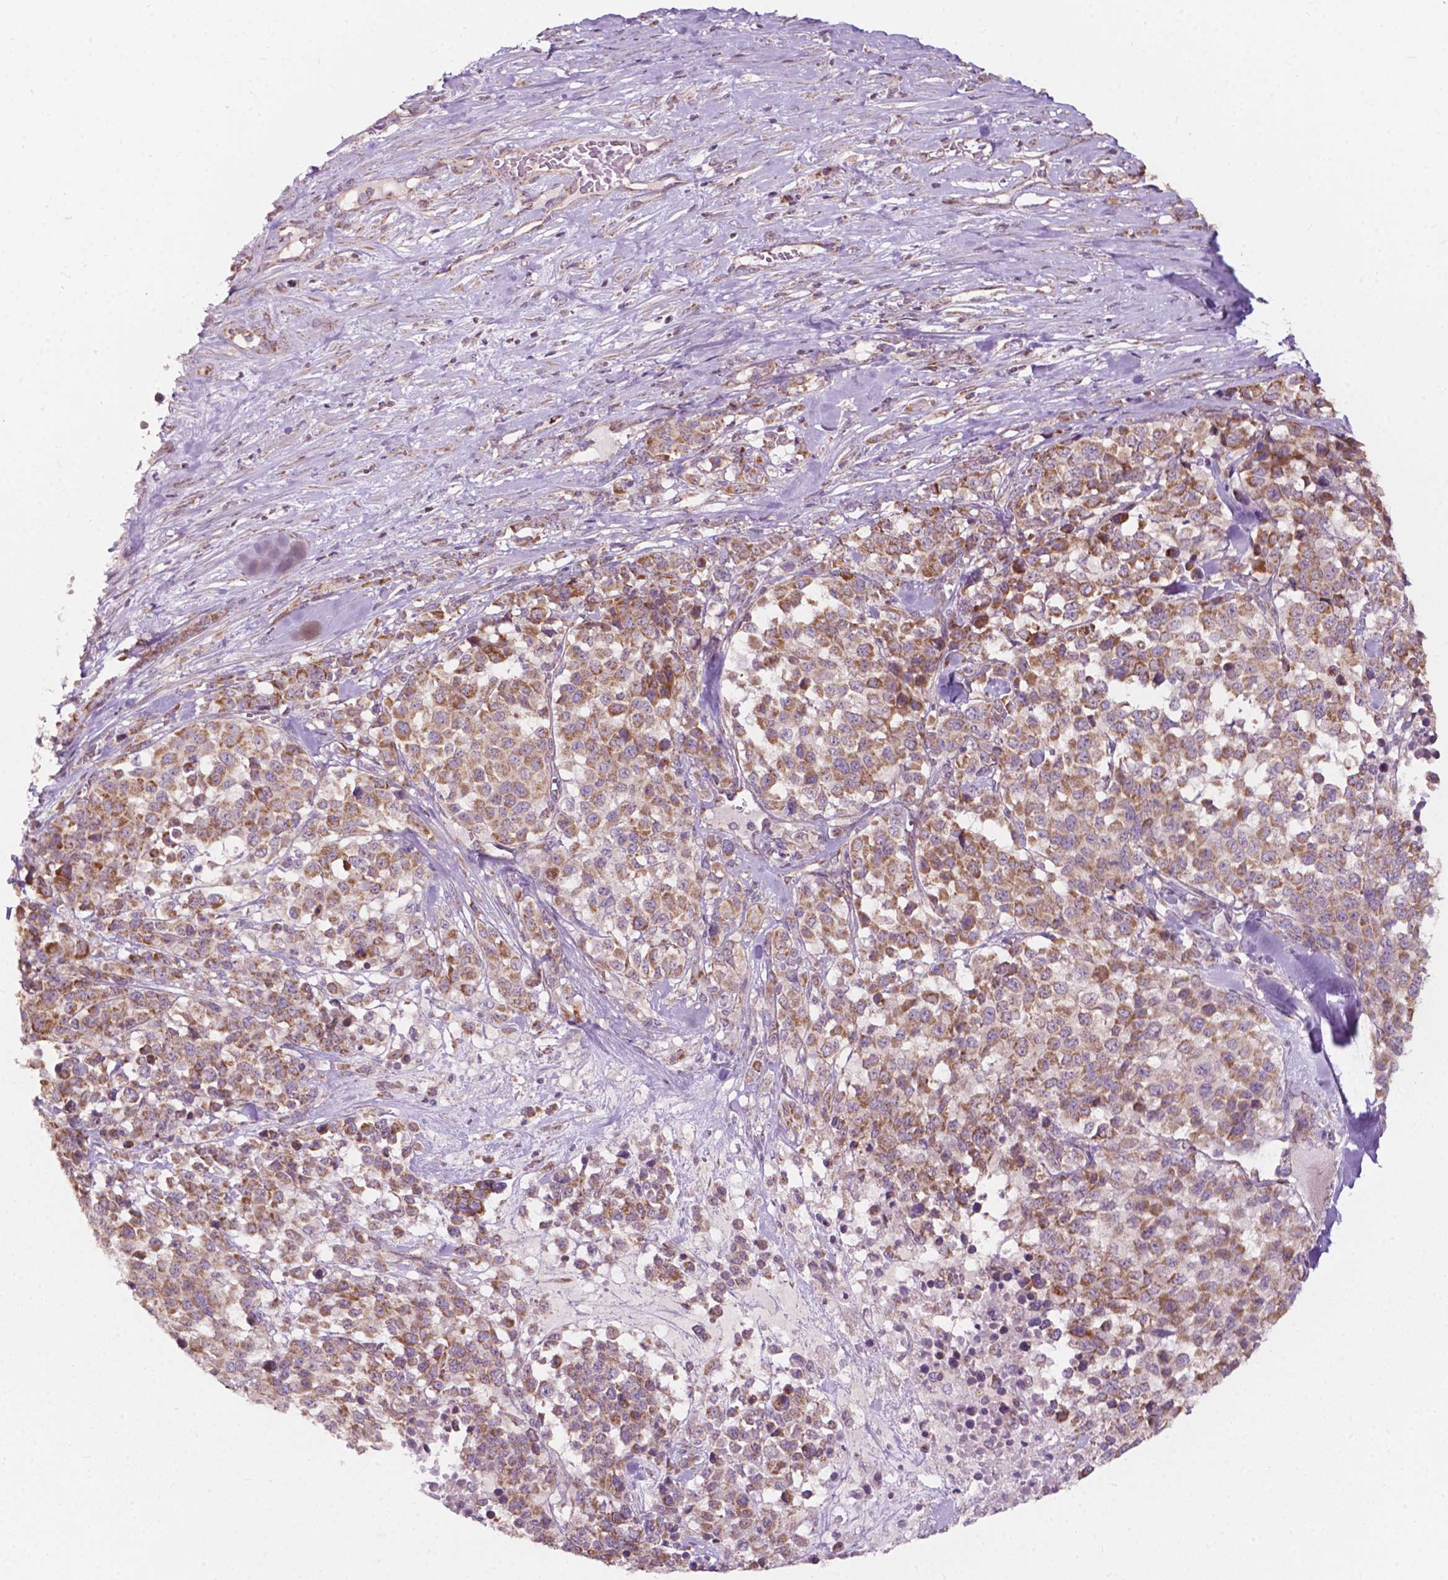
{"staining": {"intensity": "moderate", "quantity": ">75%", "location": "cytoplasmic/membranous"}, "tissue": "melanoma", "cell_type": "Tumor cells", "image_type": "cancer", "snomed": [{"axis": "morphology", "description": "Malignant melanoma, Metastatic site"}, {"axis": "topography", "description": "Skin"}], "caption": "Immunohistochemical staining of malignant melanoma (metastatic site) displays medium levels of moderate cytoplasmic/membranous positivity in approximately >75% of tumor cells.", "gene": "NDUFA10", "patient": {"sex": "male", "age": 84}}